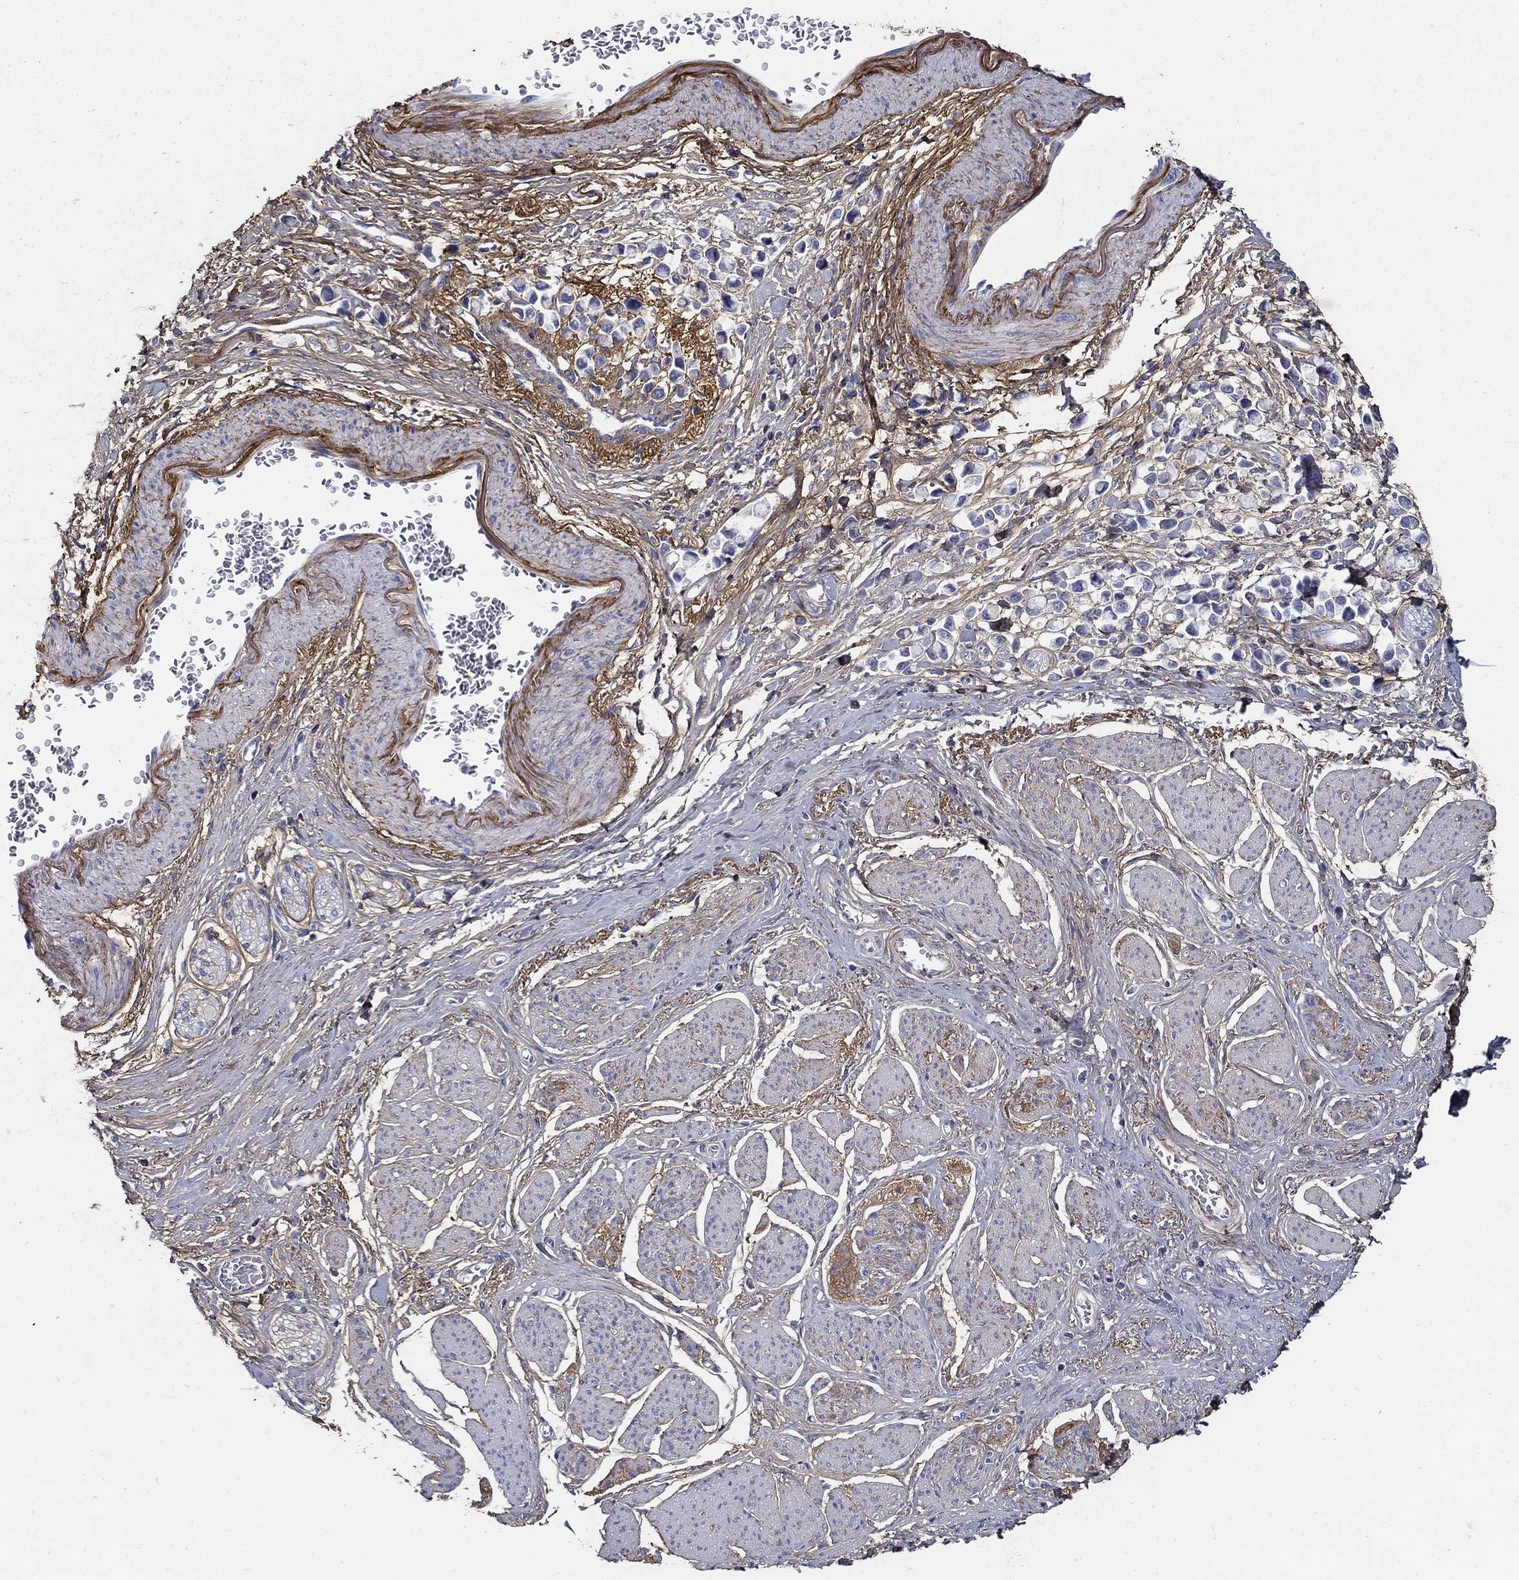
{"staining": {"intensity": "negative", "quantity": "none", "location": "none"}, "tissue": "stomach cancer", "cell_type": "Tumor cells", "image_type": "cancer", "snomed": [{"axis": "morphology", "description": "Adenocarcinoma, NOS"}, {"axis": "topography", "description": "Stomach"}], "caption": "Stomach adenocarcinoma was stained to show a protein in brown. There is no significant expression in tumor cells.", "gene": "TGFBI", "patient": {"sex": "female", "age": 81}}